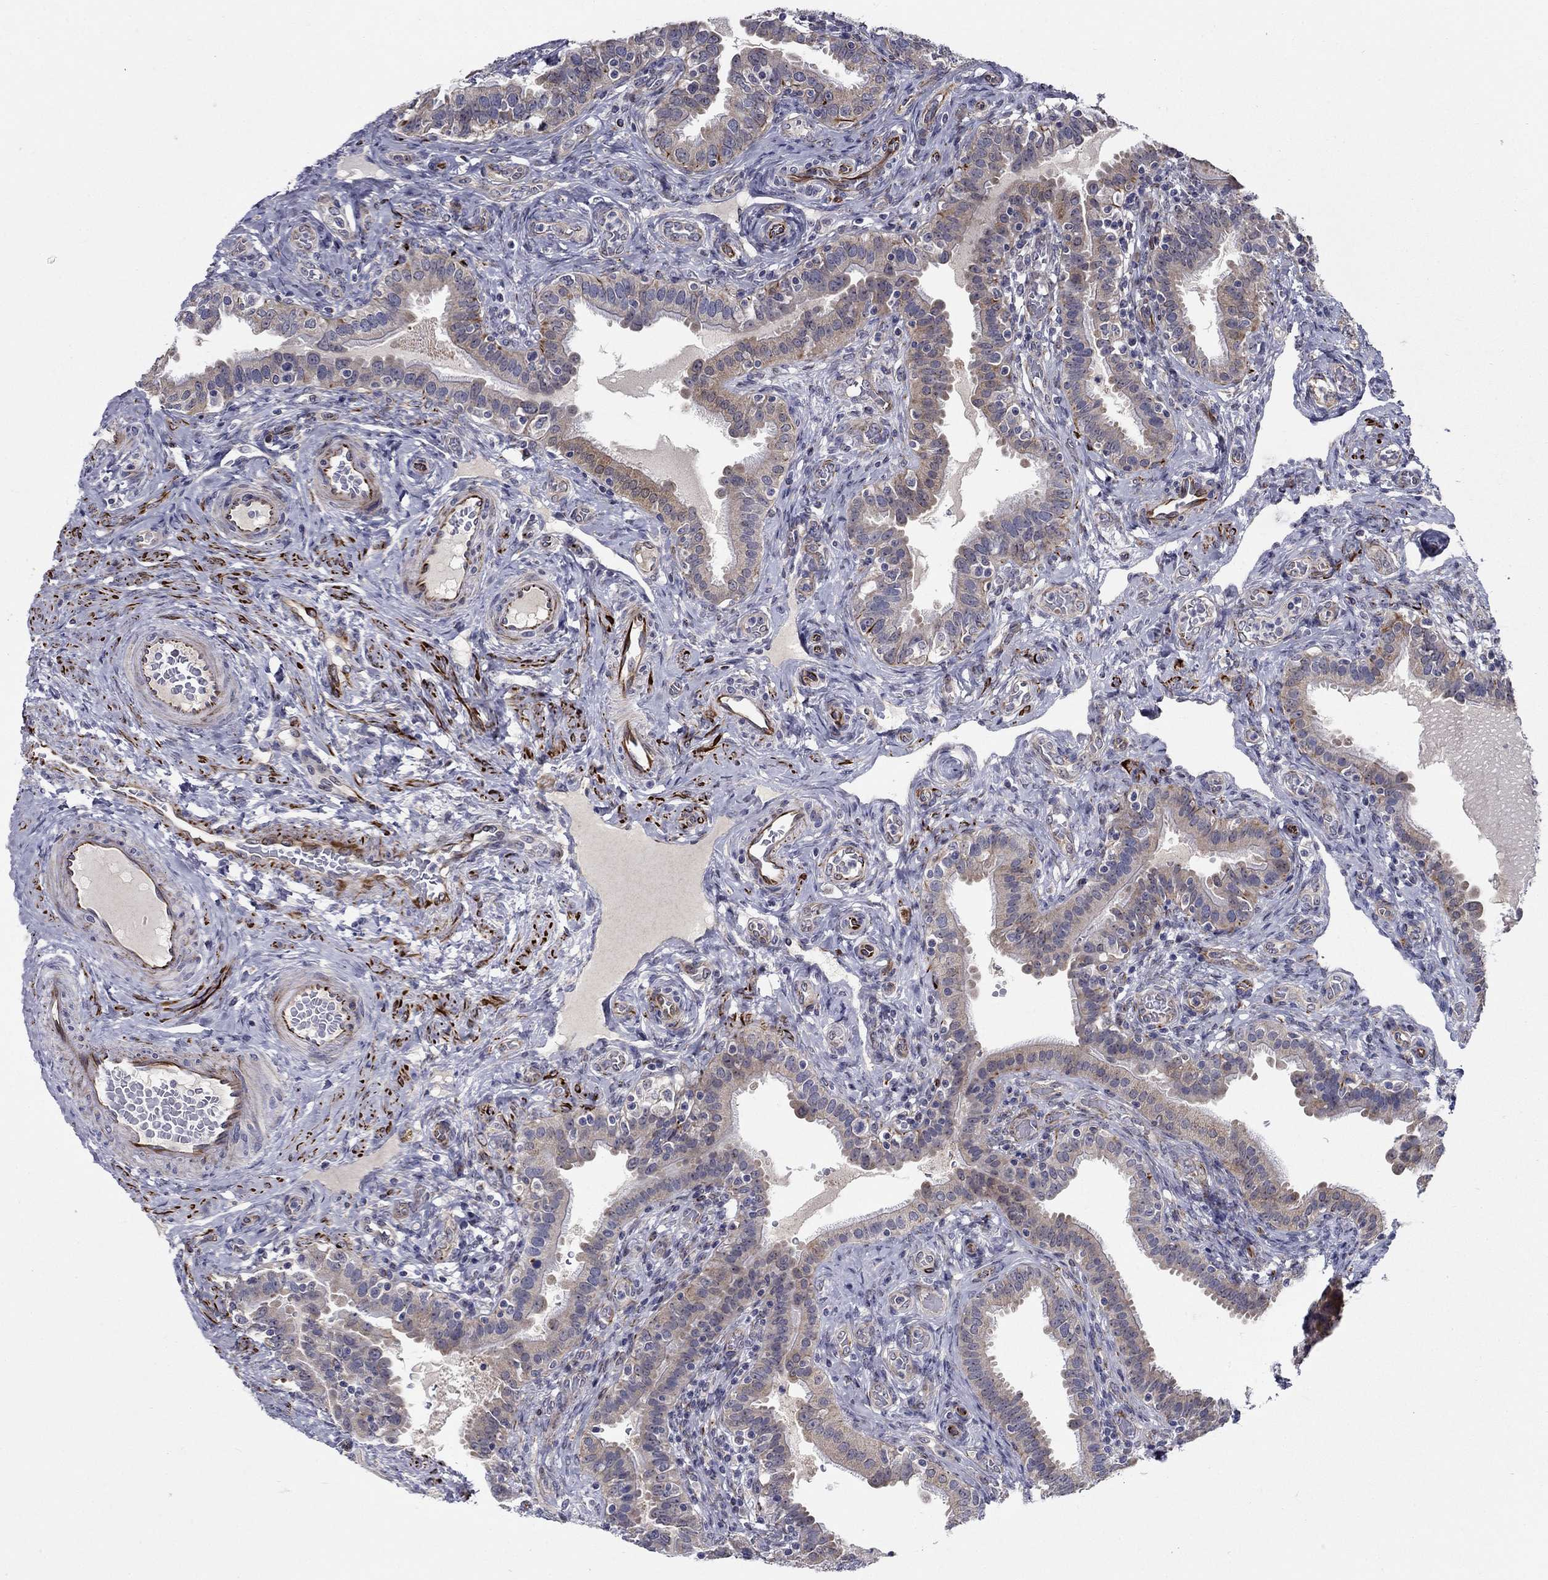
{"staining": {"intensity": "weak", "quantity": "<25%", "location": "cytoplasmic/membranous"}, "tissue": "fallopian tube", "cell_type": "Glandular cells", "image_type": "normal", "snomed": [{"axis": "morphology", "description": "Normal tissue, NOS"}, {"axis": "topography", "description": "Fallopian tube"}, {"axis": "topography", "description": "Ovary"}], "caption": "Protein analysis of normal fallopian tube demonstrates no significant positivity in glandular cells.", "gene": "LACTB2", "patient": {"sex": "female", "age": 41}}